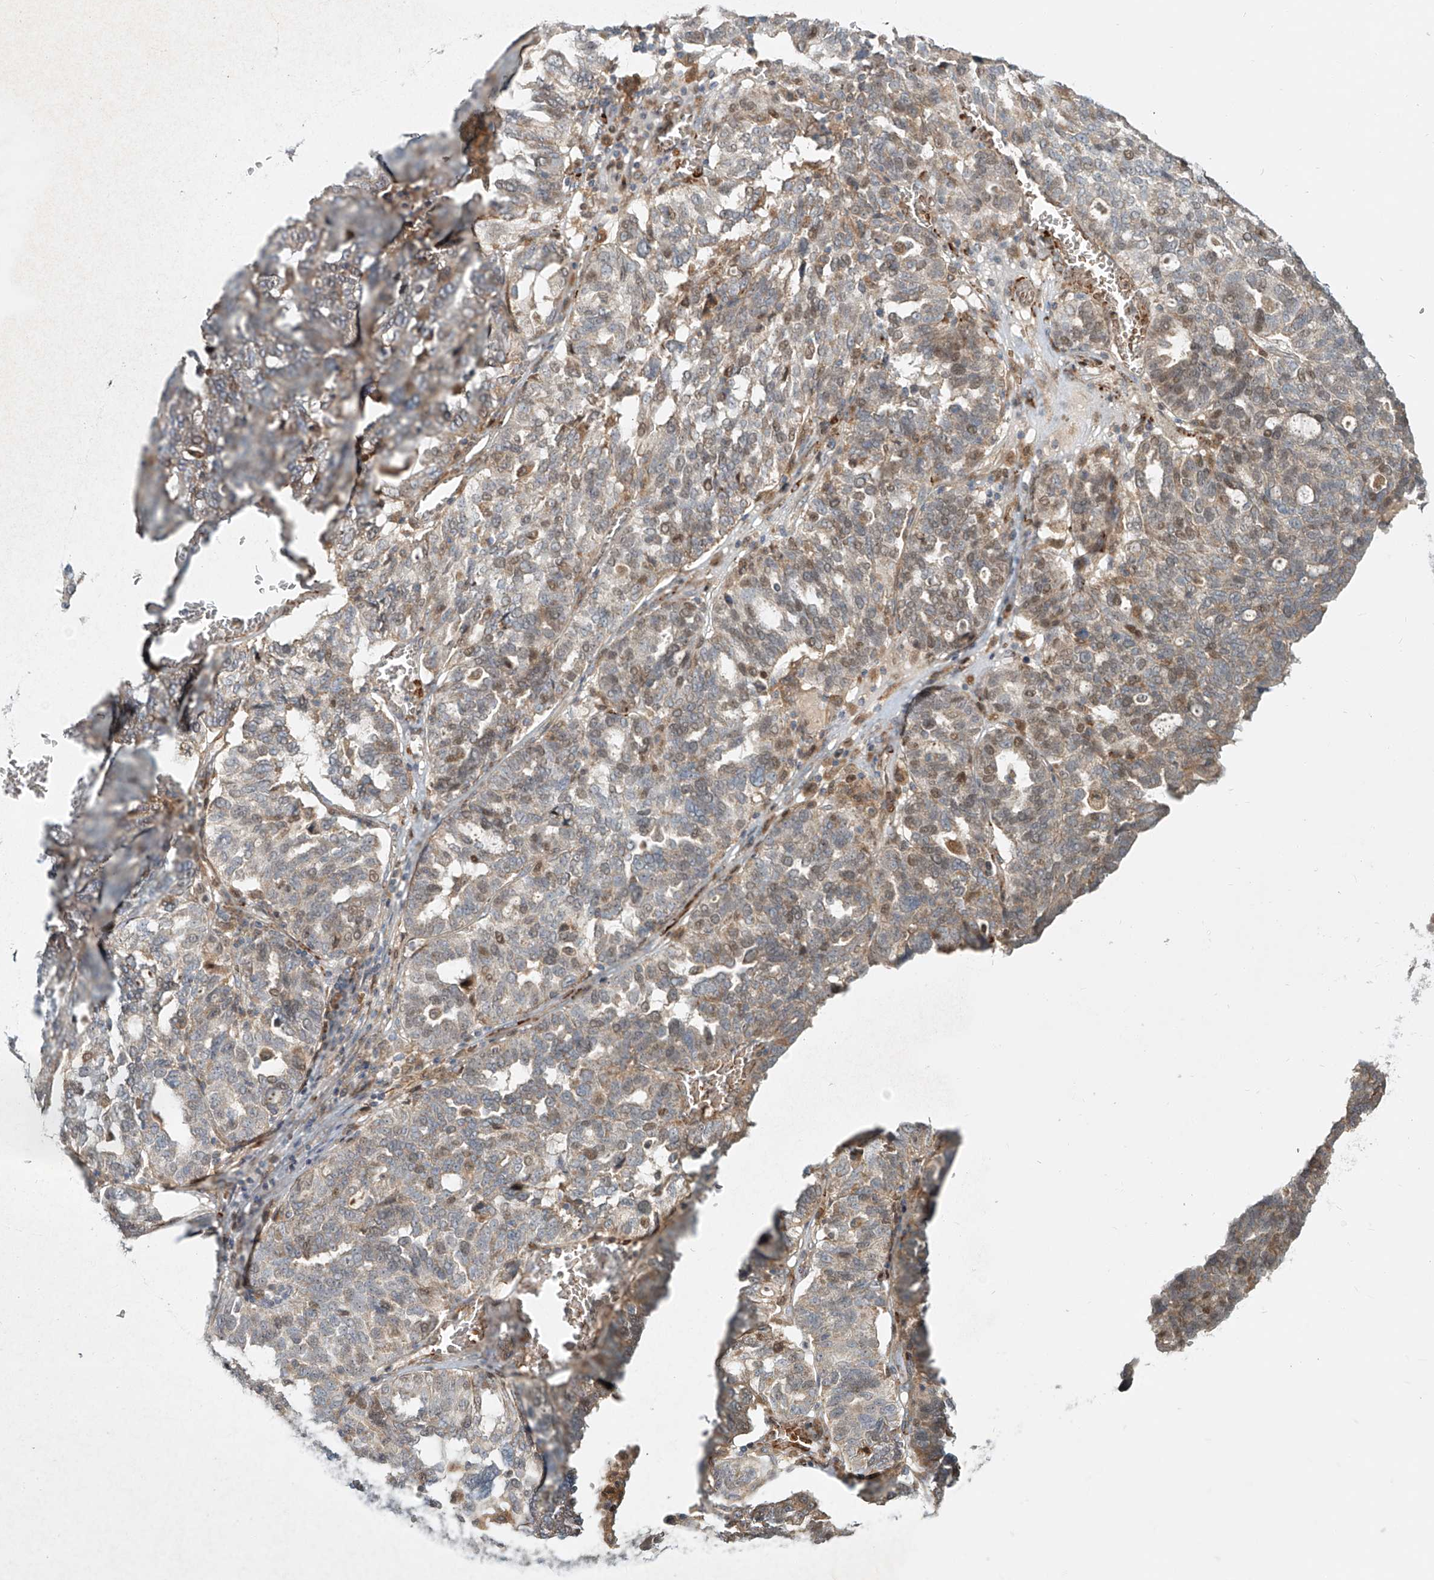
{"staining": {"intensity": "weak", "quantity": "25%-75%", "location": "cytoplasmic/membranous,nuclear"}, "tissue": "ovarian cancer", "cell_type": "Tumor cells", "image_type": "cancer", "snomed": [{"axis": "morphology", "description": "Cystadenocarcinoma, serous, NOS"}, {"axis": "topography", "description": "Ovary"}], "caption": "Immunohistochemical staining of serous cystadenocarcinoma (ovarian) demonstrates low levels of weak cytoplasmic/membranous and nuclear expression in approximately 25%-75% of tumor cells.", "gene": "FGD2", "patient": {"sex": "female", "age": 59}}